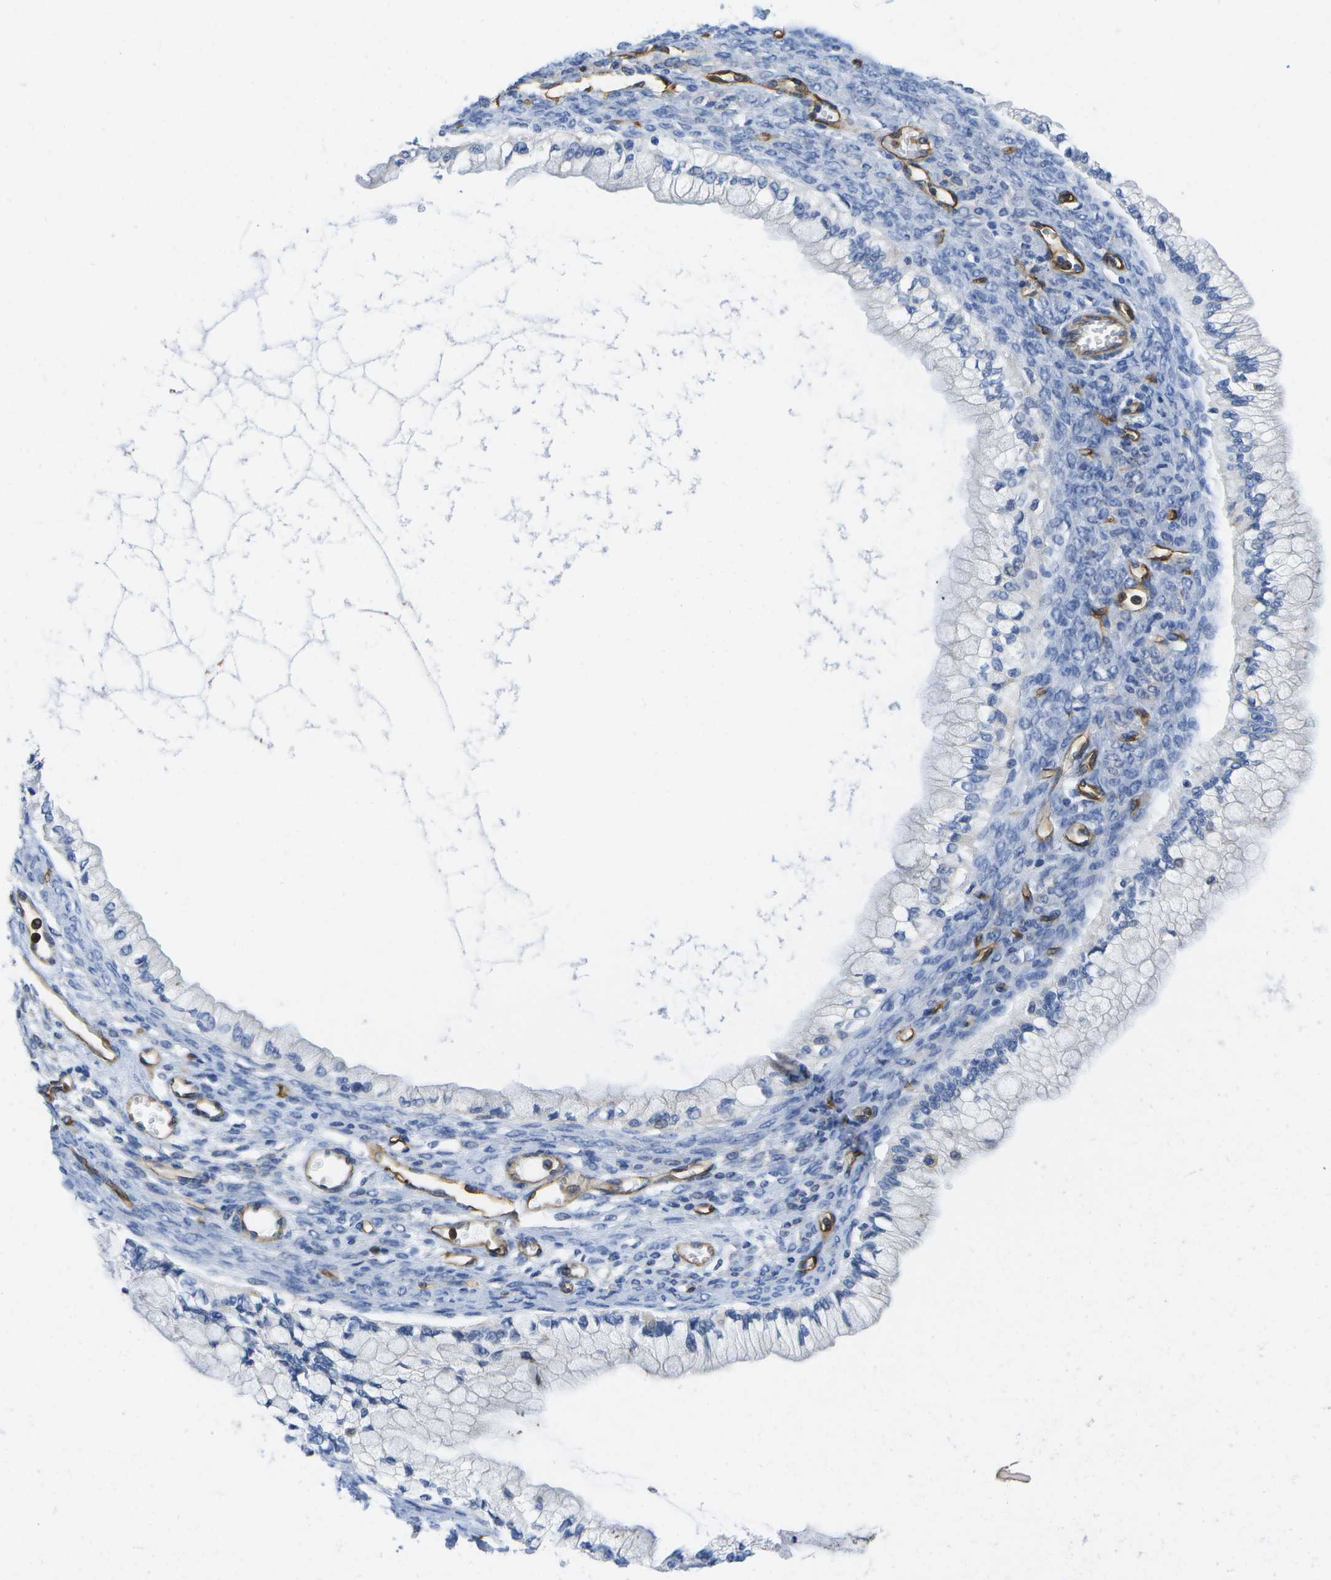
{"staining": {"intensity": "negative", "quantity": "none", "location": "none"}, "tissue": "ovarian cancer", "cell_type": "Tumor cells", "image_type": "cancer", "snomed": [{"axis": "morphology", "description": "Cystadenocarcinoma, mucinous, NOS"}, {"axis": "topography", "description": "Ovary"}], "caption": "High power microscopy image of an IHC micrograph of ovarian cancer (mucinous cystadenocarcinoma), revealing no significant expression in tumor cells.", "gene": "DYSF", "patient": {"sex": "female", "age": 57}}